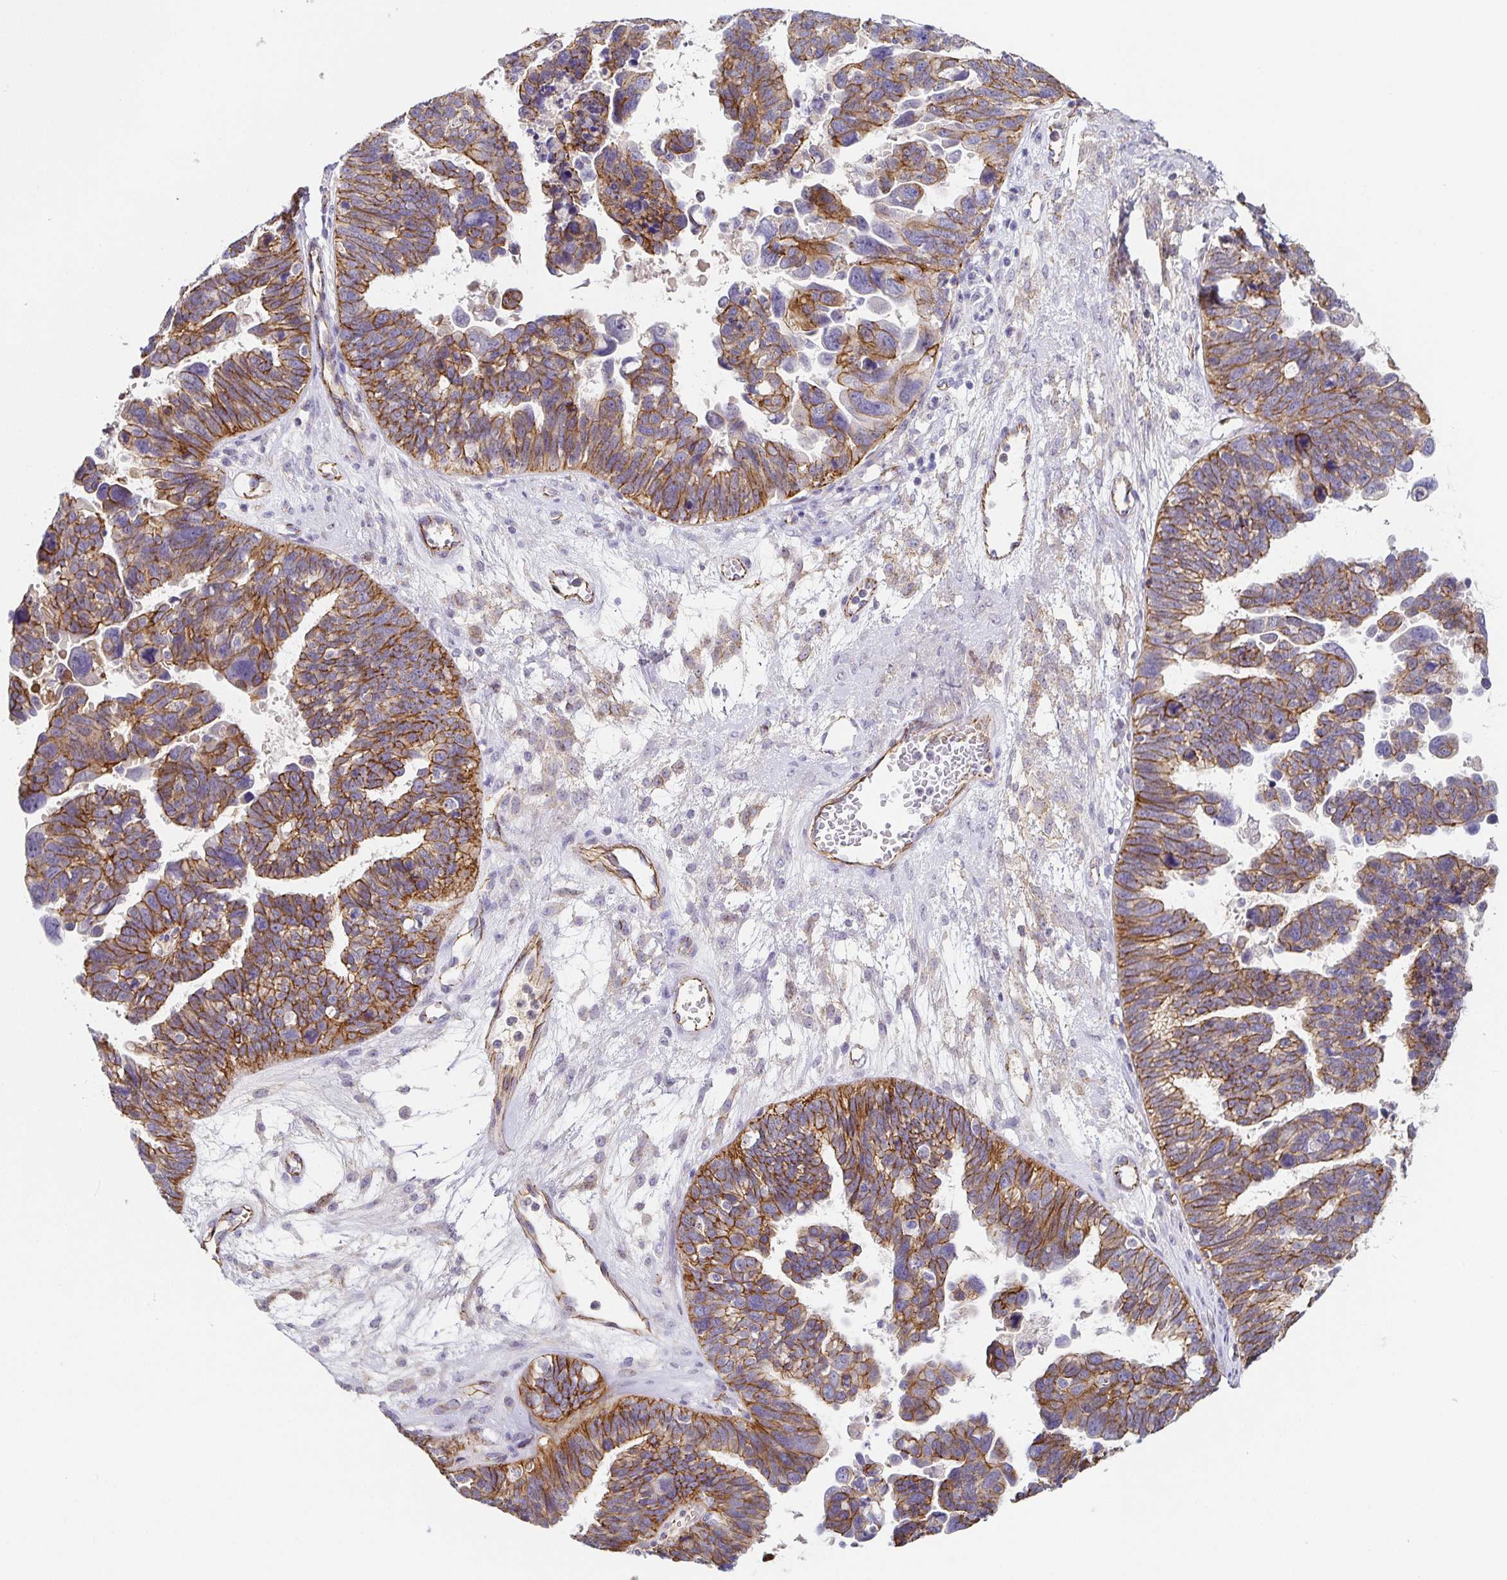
{"staining": {"intensity": "moderate", "quantity": "25%-75%", "location": "cytoplasmic/membranous"}, "tissue": "ovarian cancer", "cell_type": "Tumor cells", "image_type": "cancer", "snomed": [{"axis": "morphology", "description": "Cystadenocarcinoma, serous, NOS"}, {"axis": "topography", "description": "Ovary"}], "caption": "Moderate cytoplasmic/membranous protein staining is identified in about 25%-75% of tumor cells in ovarian cancer (serous cystadenocarcinoma).", "gene": "PIWIL3", "patient": {"sex": "female", "age": 60}}